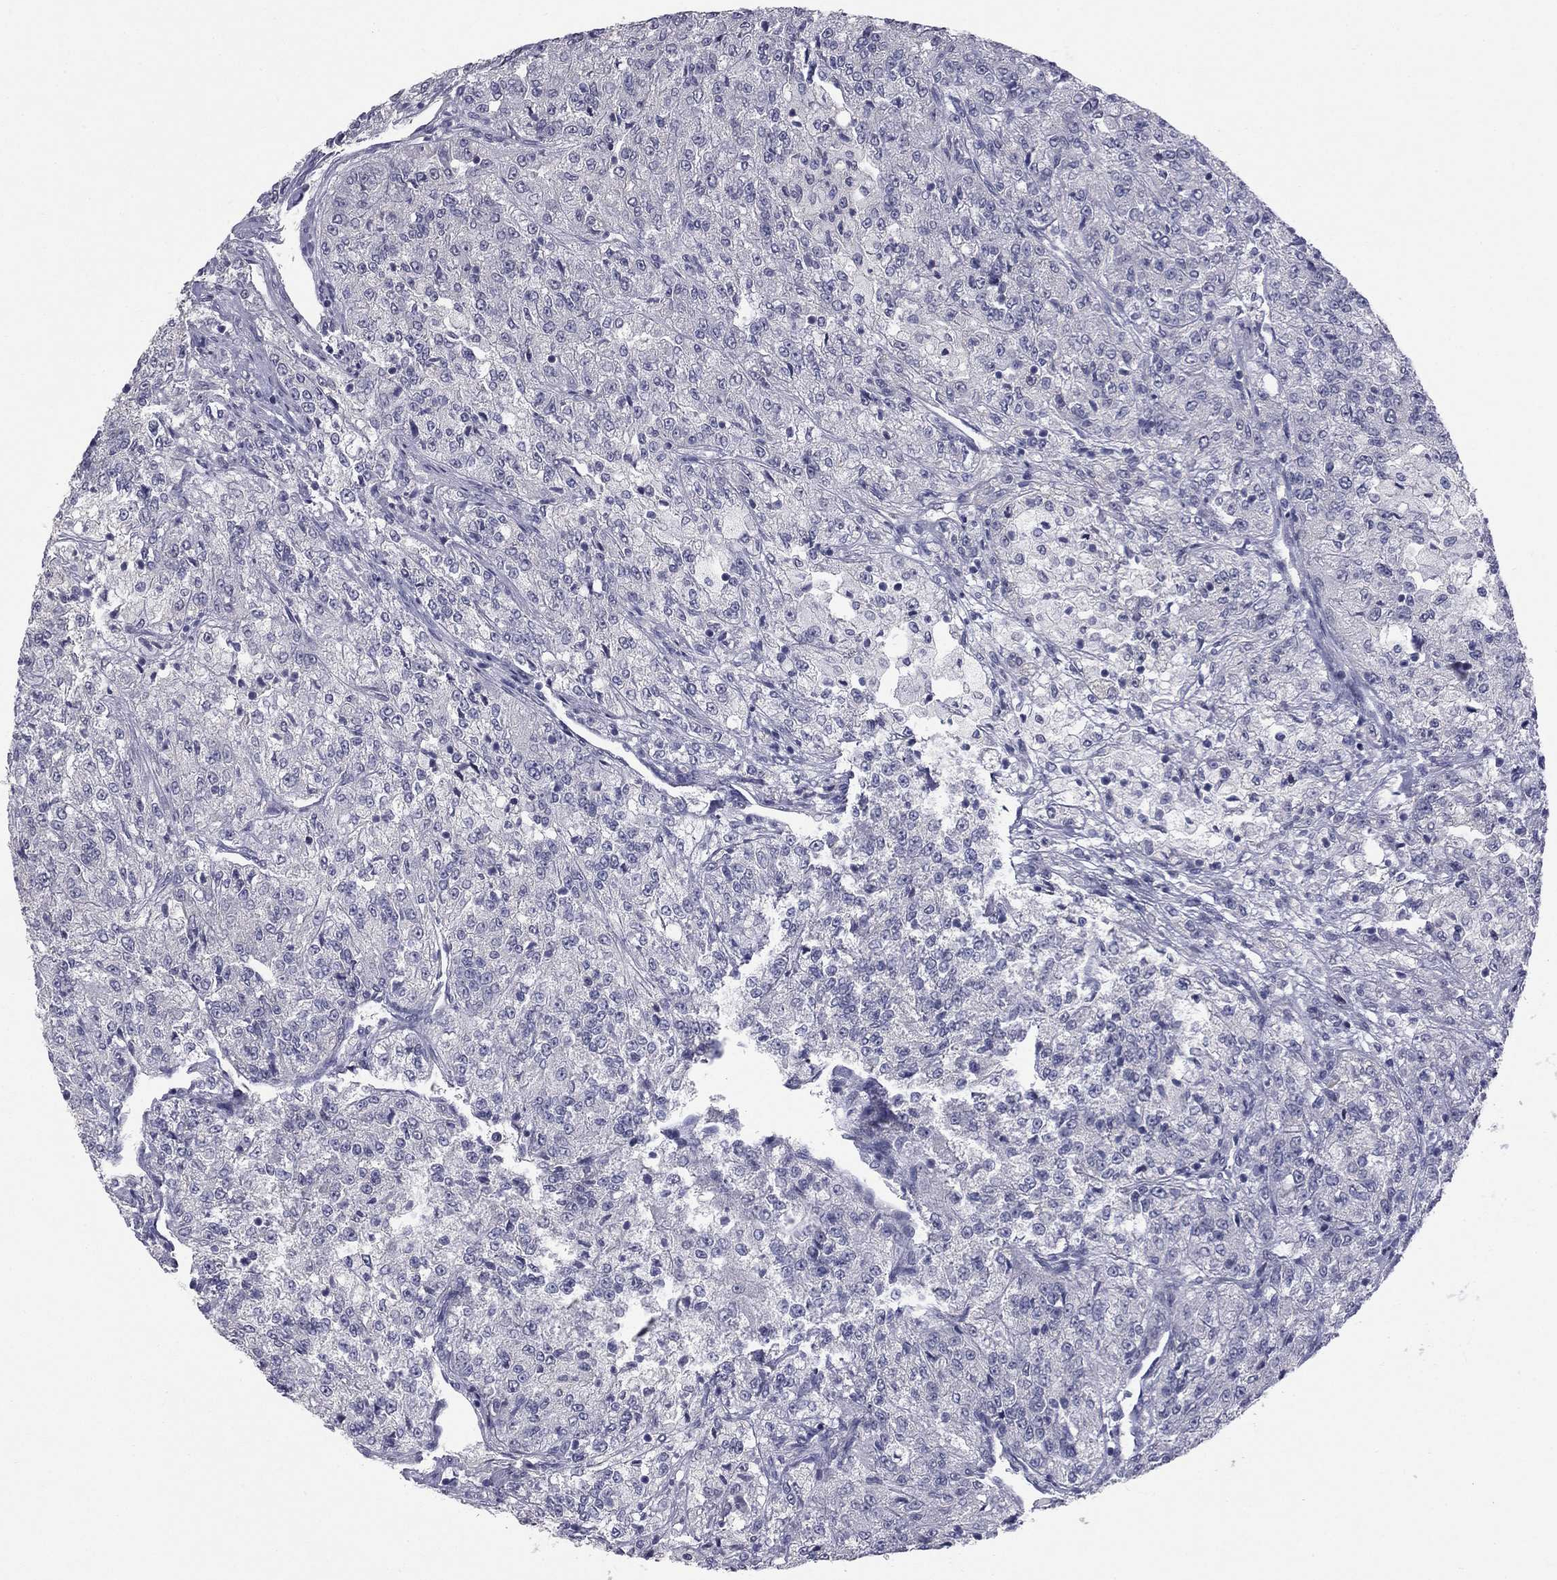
{"staining": {"intensity": "negative", "quantity": "none", "location": "none"}, "tissue": "renal cancer", "cell_type": "Tumor cells", "image_type": "cancer", "snomed": [{"axis": "morphology", "description": "Adenocarcinoma, NOS"}, {"axis": "topography", "description": "Kidney"}], "caption": "Tumor cells show no significant protein expression in renal cancer.", "gene": "PRRT2", "patient": {"sex": "female", "age": 63}}